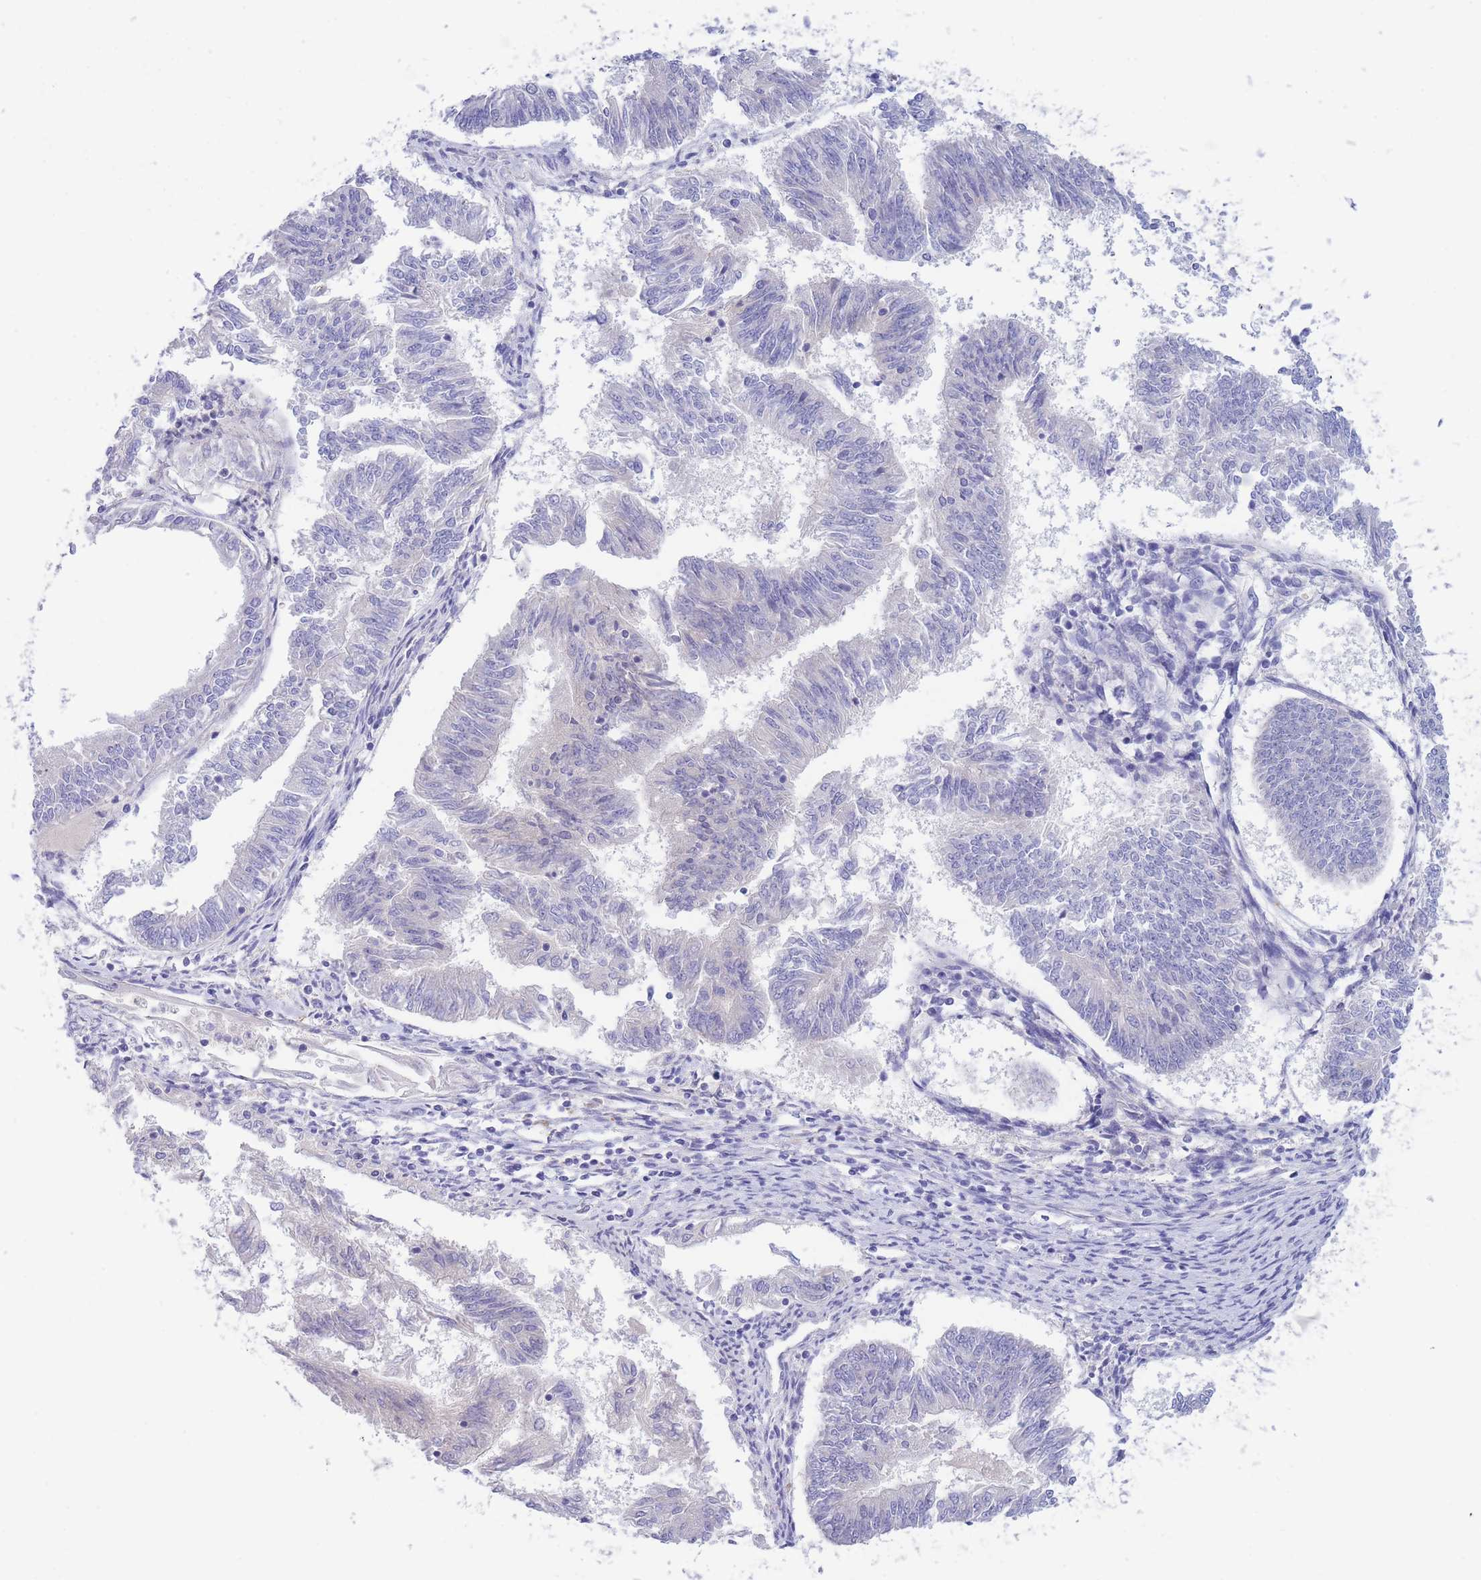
{"staining": {"intensity": "negative", "quantity": "none", "location": "none"}, "tissue": "endometrial cancer", "cell_type": "Tumor cells", "image_type": "cancer", "snomed": [{"axis": "morphology", "description": "Adenocarcinoma, NOS"}, {"axis": "topography", "description": "Endometrium"}], "caption": "High power microscopy histopathology image of an immunohistochemistry photomicrograph of endometrial adenocarcinoma, revealing no significant positivity in tumor cells. Brightfield microscopy of immunohistochemistry stained with DAB (3,3'-diaminobenzidine) (brown) and hematoxylin (blue), captured at high magnification.", "gene": "PCDHB3", "patient": {"sex": "female", "age": 58}}